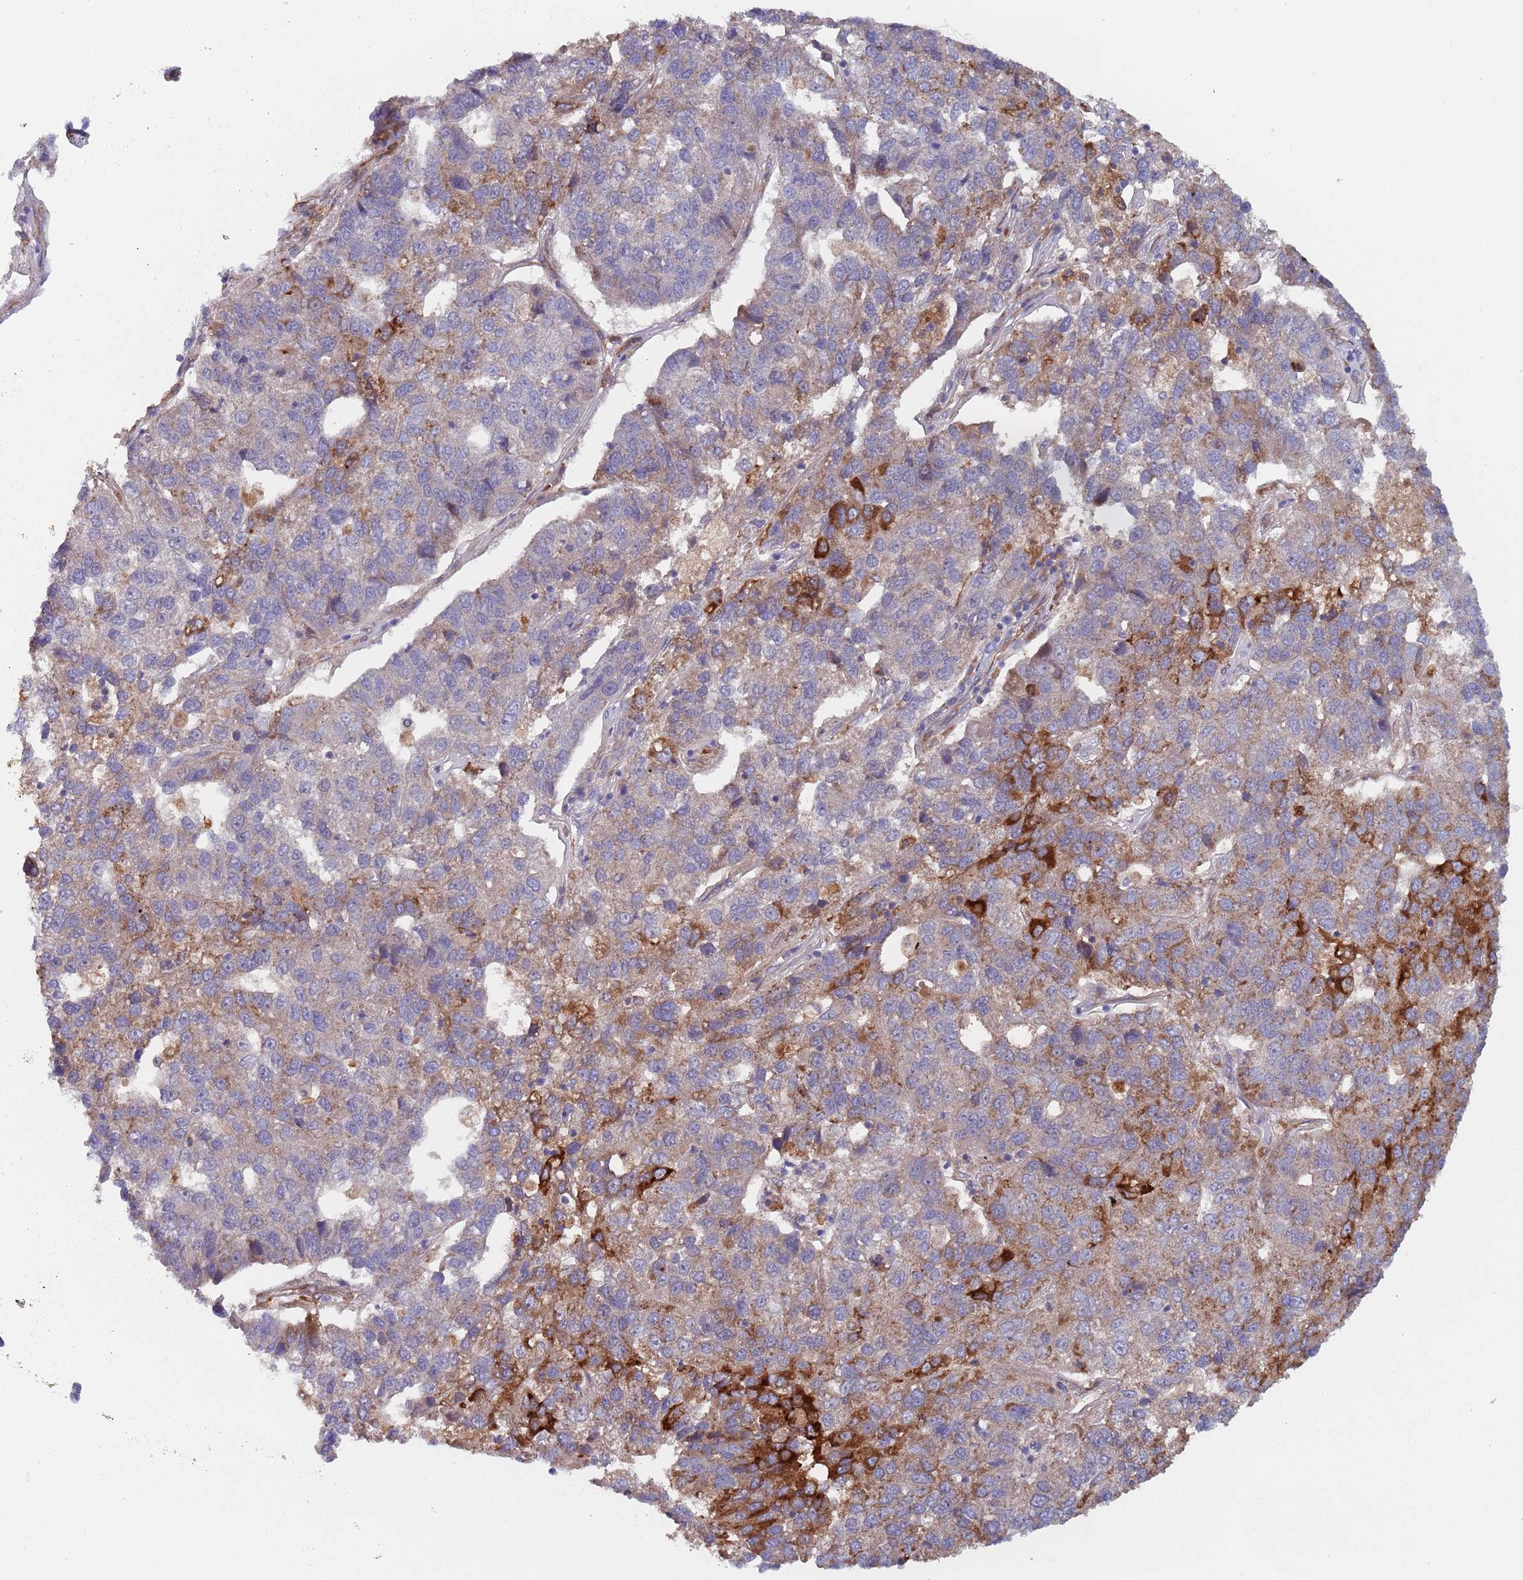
{"staining": {"intensity": "strong", "quantity": "<25%", "location": "cytoplasmic/membranous"}, "tissue": "pancreatic cancer", "cell_type": "Tumor cells", "image_type": "cancer", "snomed": [{"axis": "morphology", "description": "Adenocarcinoma, NOS"}, {"axis": "topography", "description": "Pancreas"}], "caption": "Human pancreatic cancer (adenocarcinoma) stained with a brown dye demonstrates strong cytoplasmic/membranous positive staining in about <25% of tumor cells.", "gene": "ZNF140", "patient": {"sex": "female", "age": 61}}